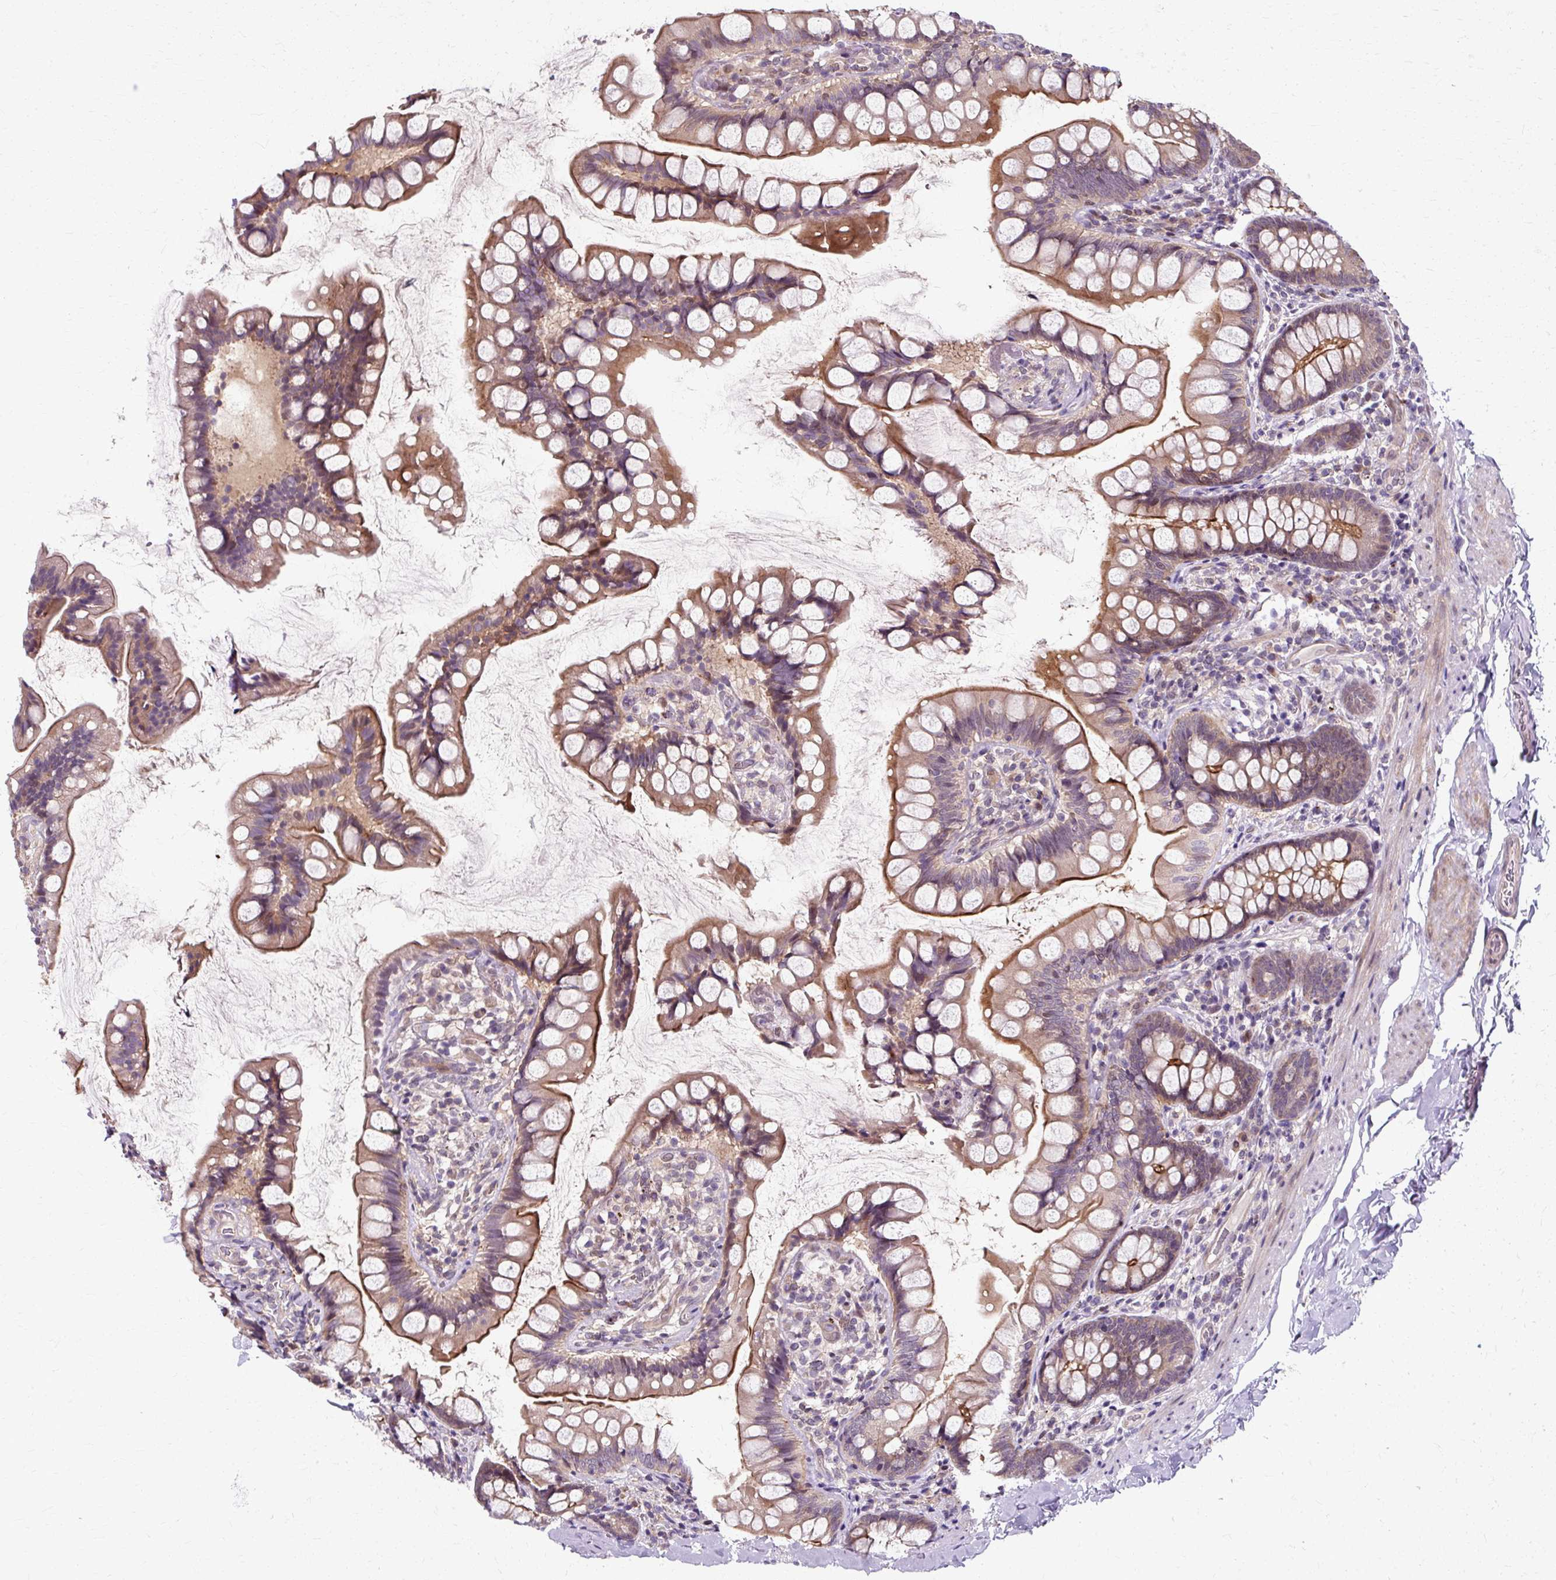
{"staining": {"intensity": "moderate", "quantity": ">75%", "location": "cytoplasmic/membranous"}, "tissue": "small intestine", "cell_type": "Glandular cells", "image_type": "normal", "snomed": [{"axis": "morphology", "description": "Normal tissue, NOS"}, {"axis": "topography", "description": "Small intestine"}], "caption": "Glandular cells show medium levels of moderate cytoplasmic/membranous expression in about >75% of cells in normal human small intestine.", "gene": "ZNF555", "patient": {"sex": "male", "age": 70}}